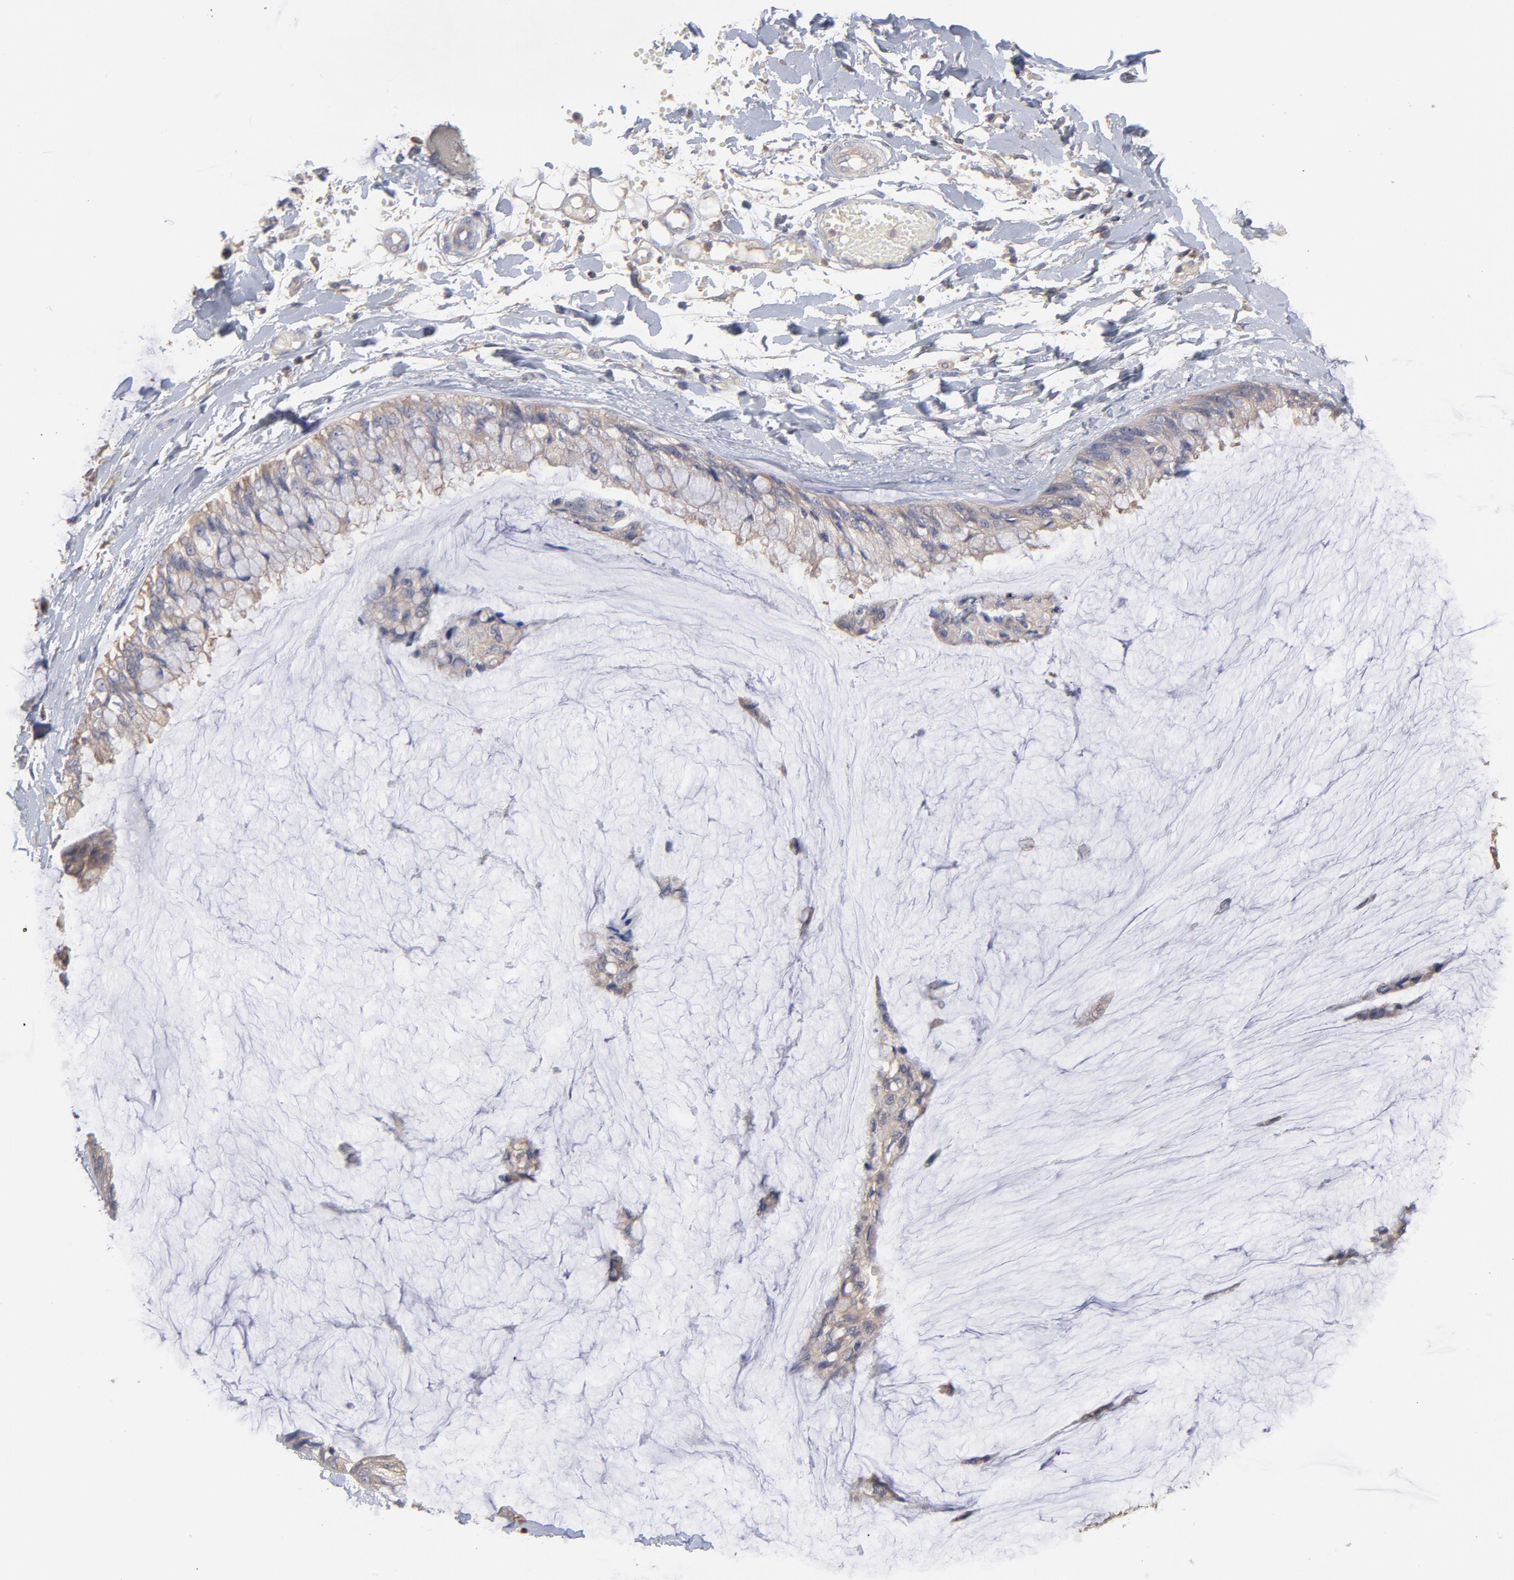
{"staining": {"intensity": "weak", "quantity": "25%-75%", "location": "cytoplasmic/membranous"}, "tissue": "ovarian cancer", "cell_type": "Tumor cells", "image_type": "cancer", "snomed": [{"axis": "morphology", "description": "Cystadenocarcinoma, mucinous, NOS"}, {"axis": "topography", "description": "Ovary"}], "caption": "High-power microscopy captured an IHC photomicrograph of ovarian cancer, revealing weak cytoplasmic/membranous positivity in about 25%-75% of tumor cells.", "gene": "MAP2K2", "patient": {"sex": "female", "age": 39}}